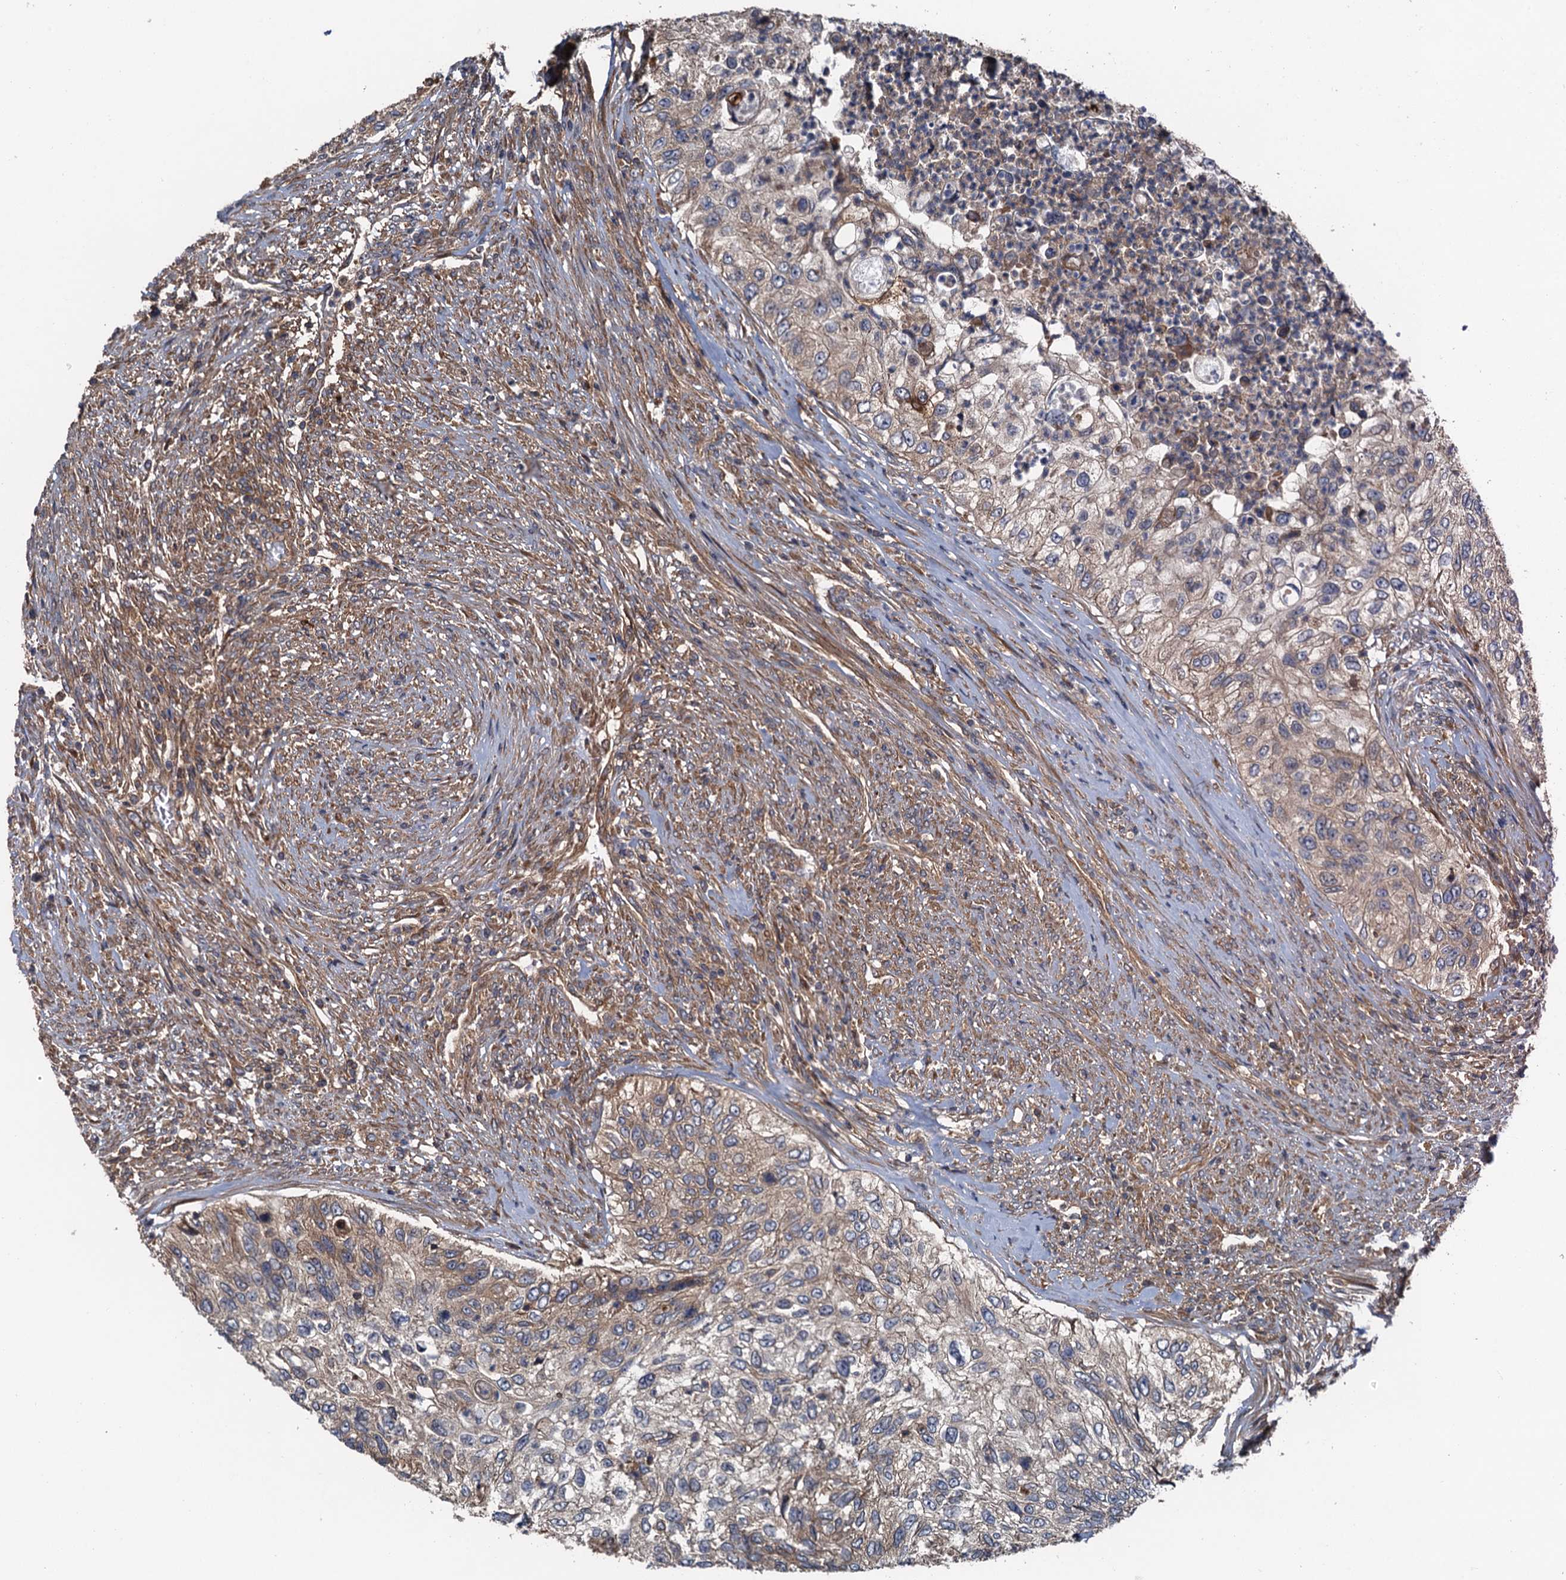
{"staining": {"intensity": "weak", "quantity": "25%-75%", "location": "cytoplasmic/membranous"}, "tissue": "urothelial cancer", "cell_type": "Tumor cells", "image_type": "cancer", "snomed": [{"axis": "morphology", "description": "Urothelial carcinoma, High grade"}, {"axis": "topography", "description": "Urinary bladder"}], "caption": "A high-resolution micrograph shows immunohistochemistry staining of high-grade urothelial carcinoma, which shows weak cytoplasmic/membranous expression in about 25%-75% of tumor cells. Ihc stains the protein of interest in brown and the nuclei are stained blue.", "gene": "COG3", "patient": {"sex": "female", "age": 60}}